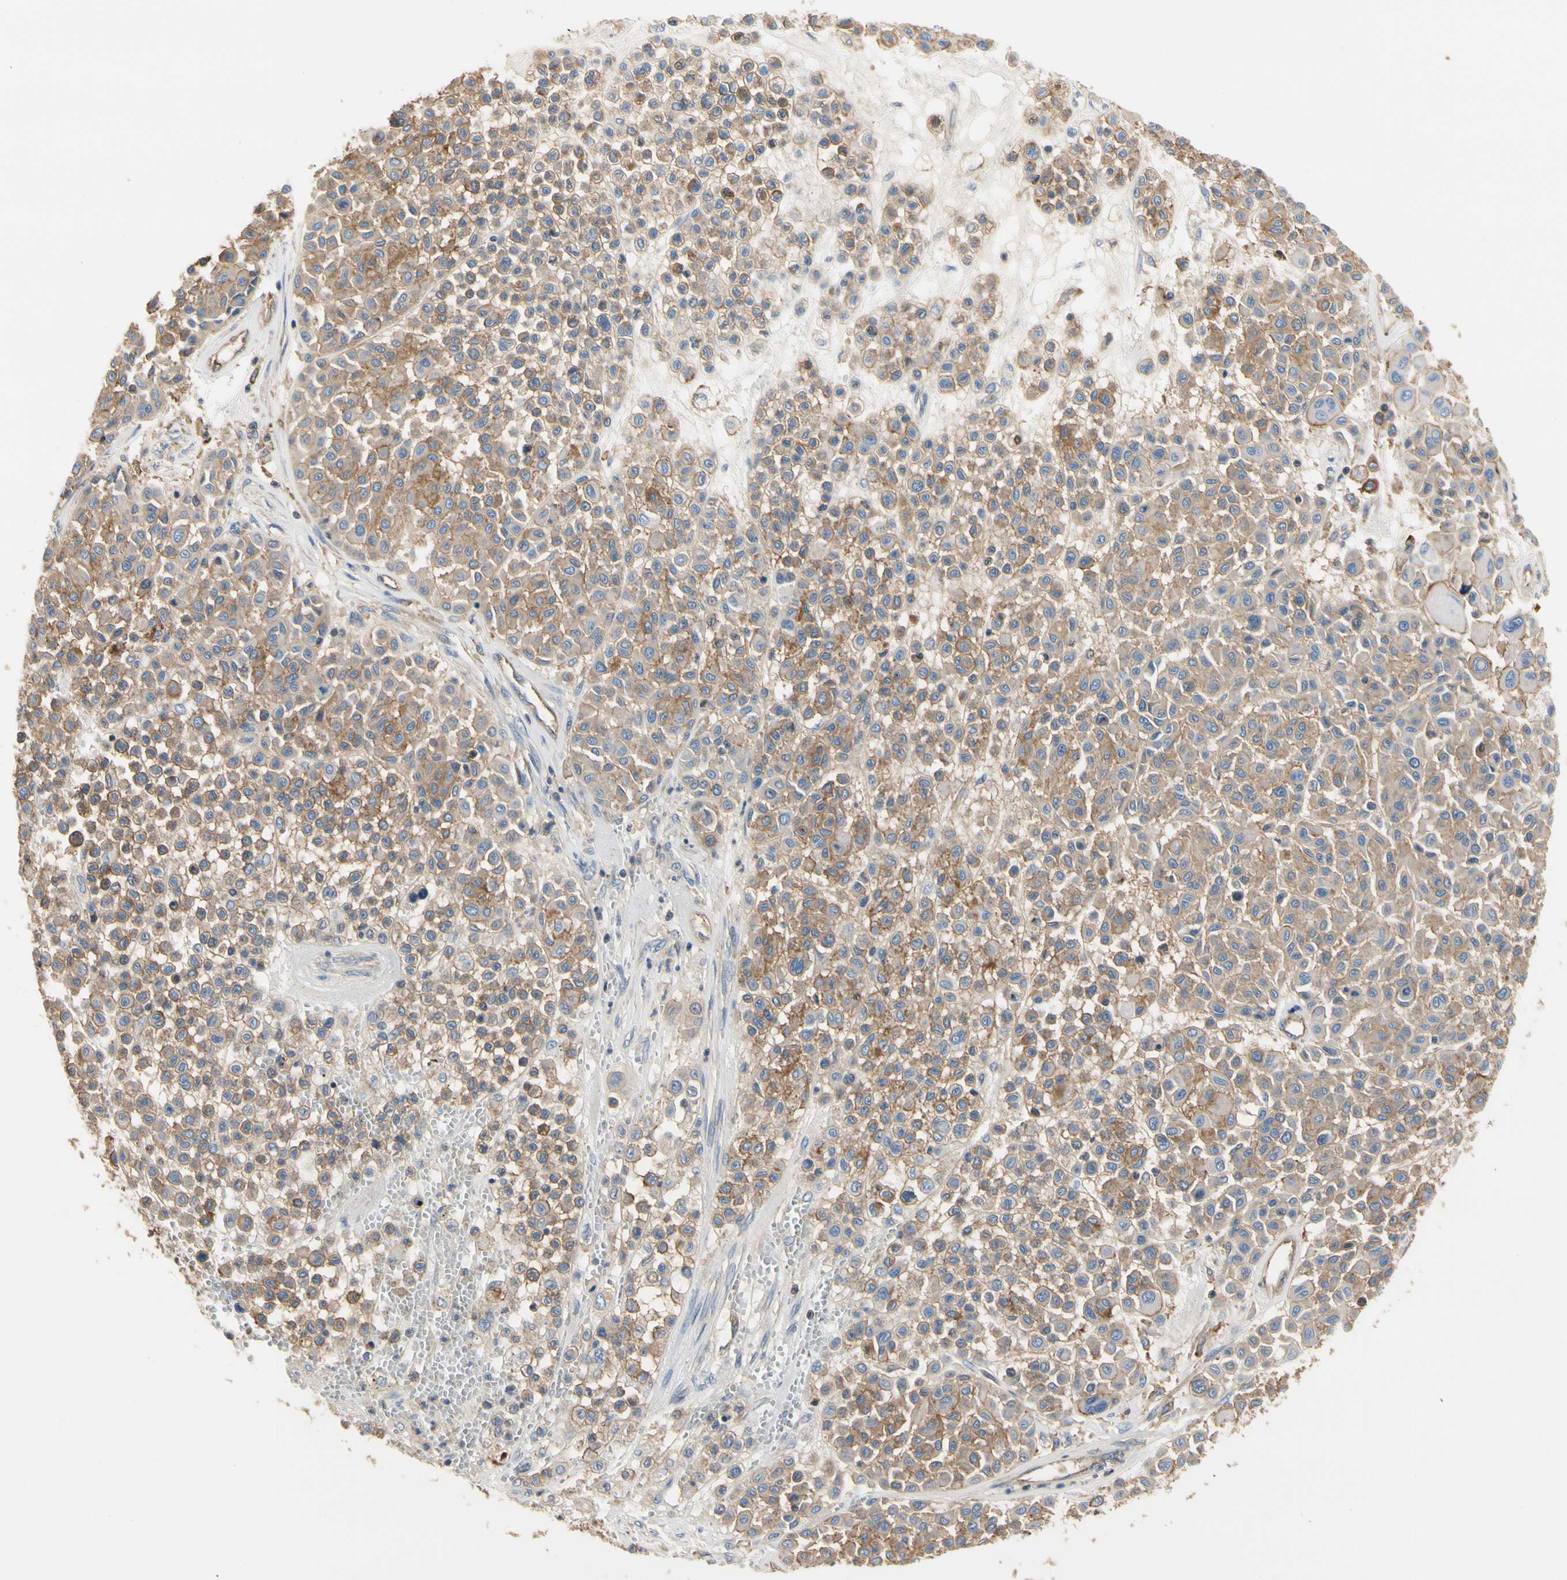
{"staining": {"intensity": "moderate", "quantity": "<25%", "location": "cytoplasmic/membranous"}, "tissue": "melanoma", "cell_type": "Tumor cells", "image_type": "cancer", "snomed": [{"axis": "morphology", "description": "Malignant melanoma, Metastatic site"}, {"axis": "topography", "description": "Soft tissue"}], "caption": "Tumor cells demonstrate low levels of moderate cytoplasmic/membranous staining in approximately <25% of cells in malignant melanoma (metastatic site).", "gene": "IL1RL1", "patient": {"sex": "male", "age": 41}}